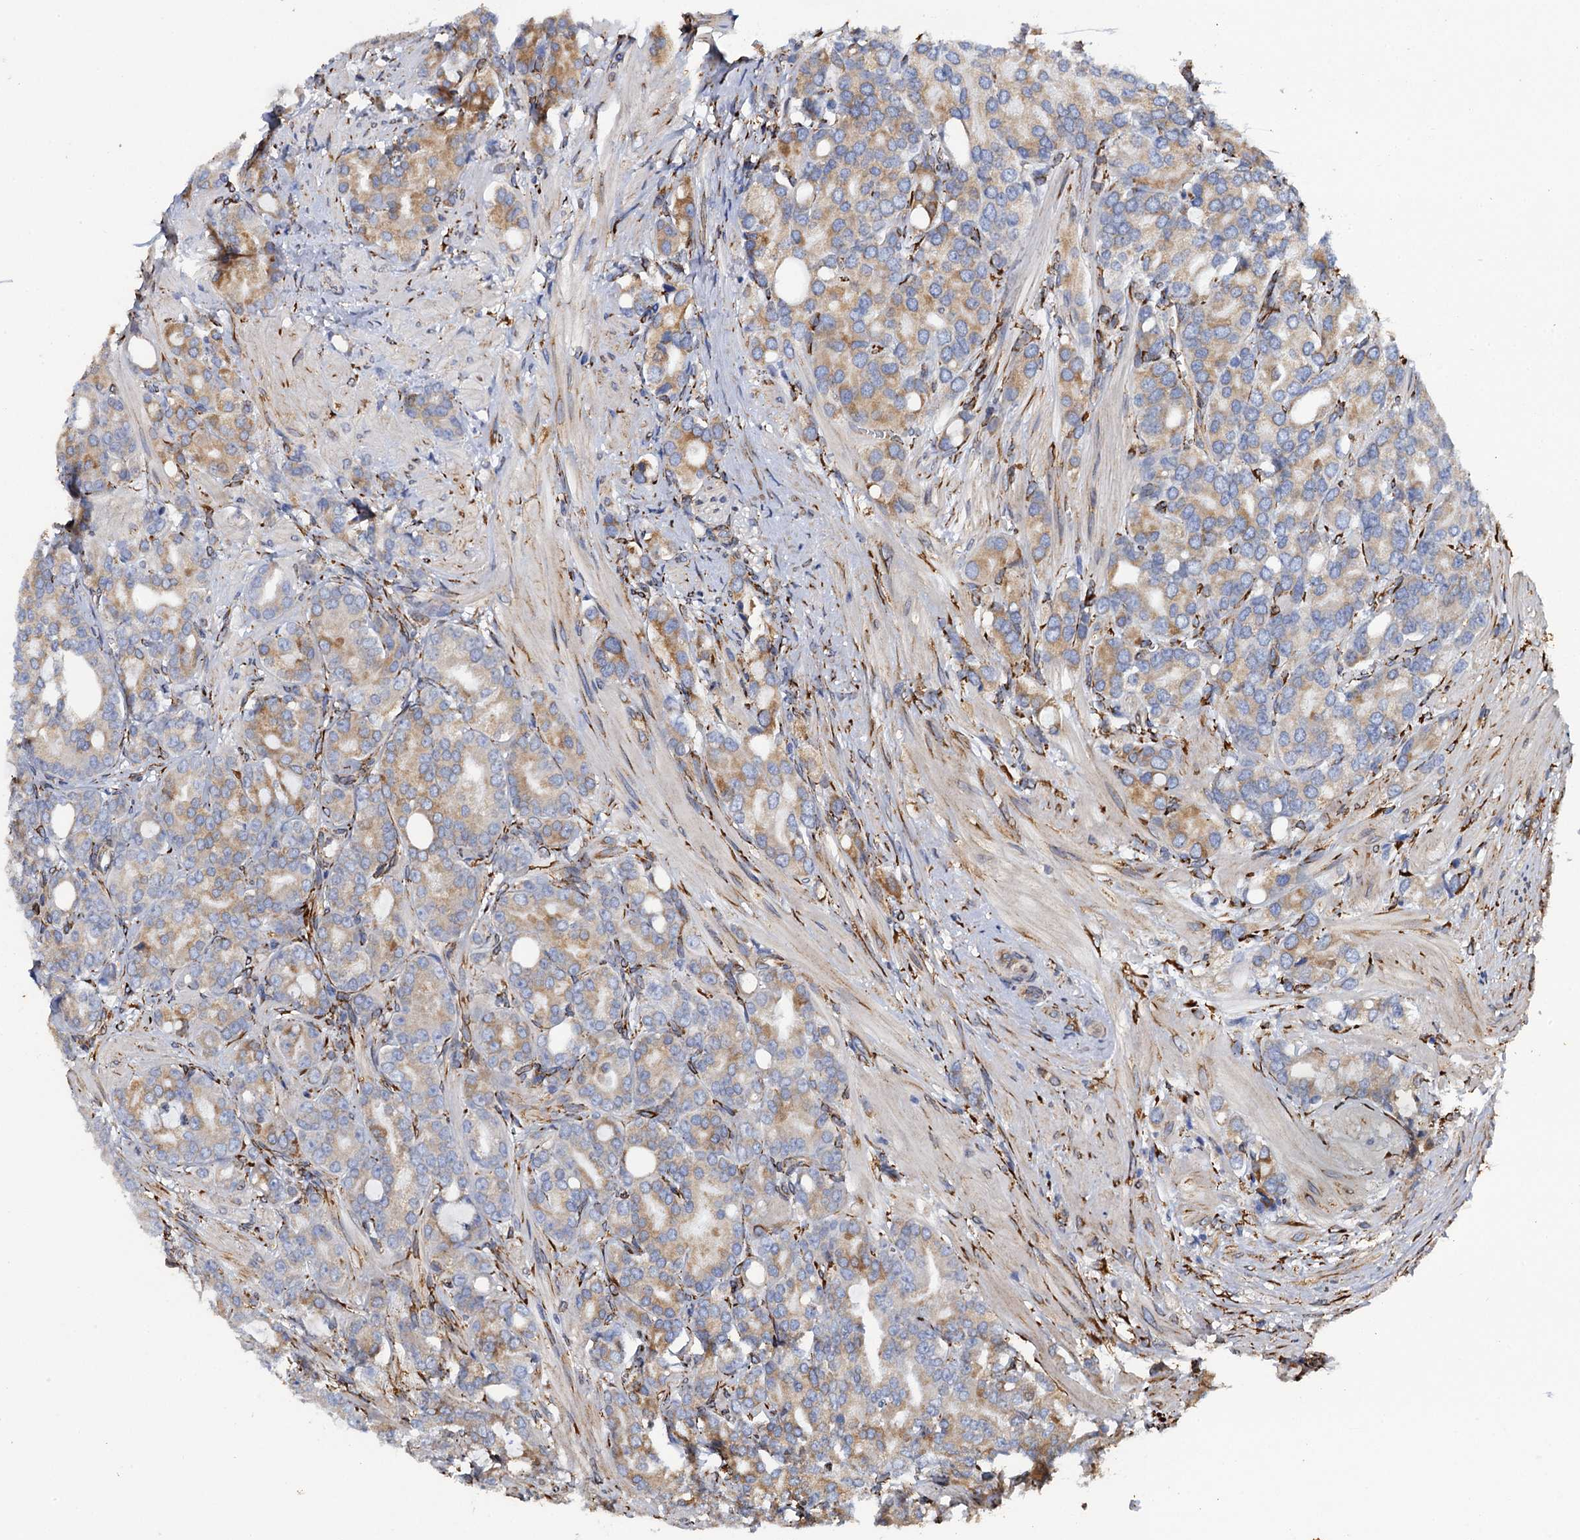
{"staining": {"intensity": "moderate", "quantity": "25%-75%", "location": "cytoplasmic/membranous"}, "tissue": "prostate cancer", "cell_type": "Tumor cells", "image_type": "cancer", "snomed": [{"axis": "morphology", "description": "Adenocarcinoma, High grade"}, {"axis": "topography", "description": "Prostate"}], "caption": "Prostate cancer stained with immunohistochemistry (IHC) shows moderate cytoplasmic/membranous positivity in about 25%-75% of tumor cells.", "gene": "POGLUT3", "patient": {"sex": "male", "age": 62}}